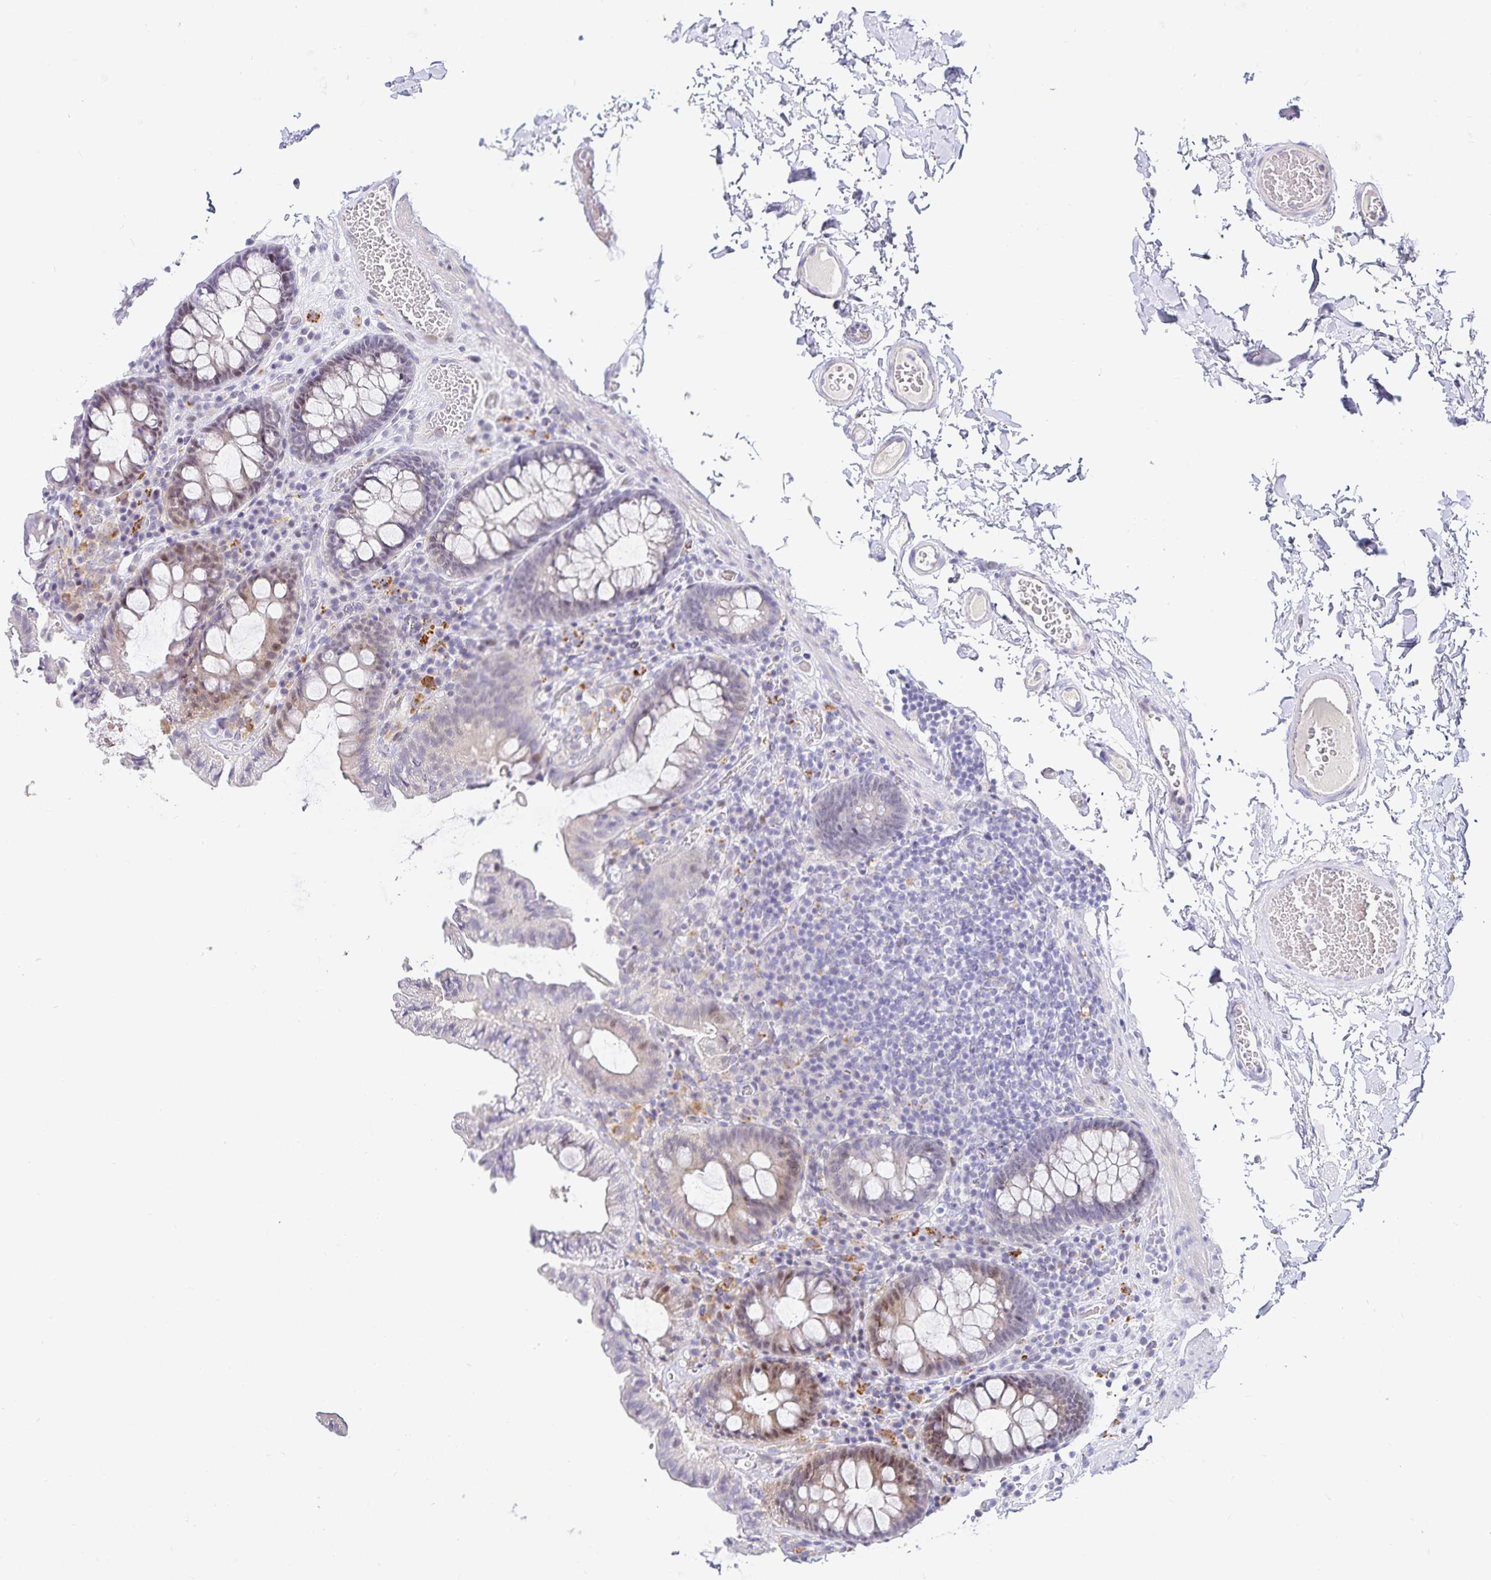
{"staining": {"intensity": "negative", "quantity": "none", "location": "none"}, "tissue": "colon", "cell_type": "Endothelial cells", "image_type": "normal", "snomed": [{"axis": "morphology", "description": "Normal tissue, NOS"}, {"axis": "topography", "description": "Colon"}, {"axis": "topography", "description": "Peripheral nerve tissue"}], "caption": "Protein analysis of normal colon reveals no significant positivity in endothelial cells. (DAB (3,3'-diaminobenzidine) immunohistochemistry visualized using brightfield microscopy, high magnification).", "gene": "KBTBD13", "patient": {"sex": "male", "age": 84}}